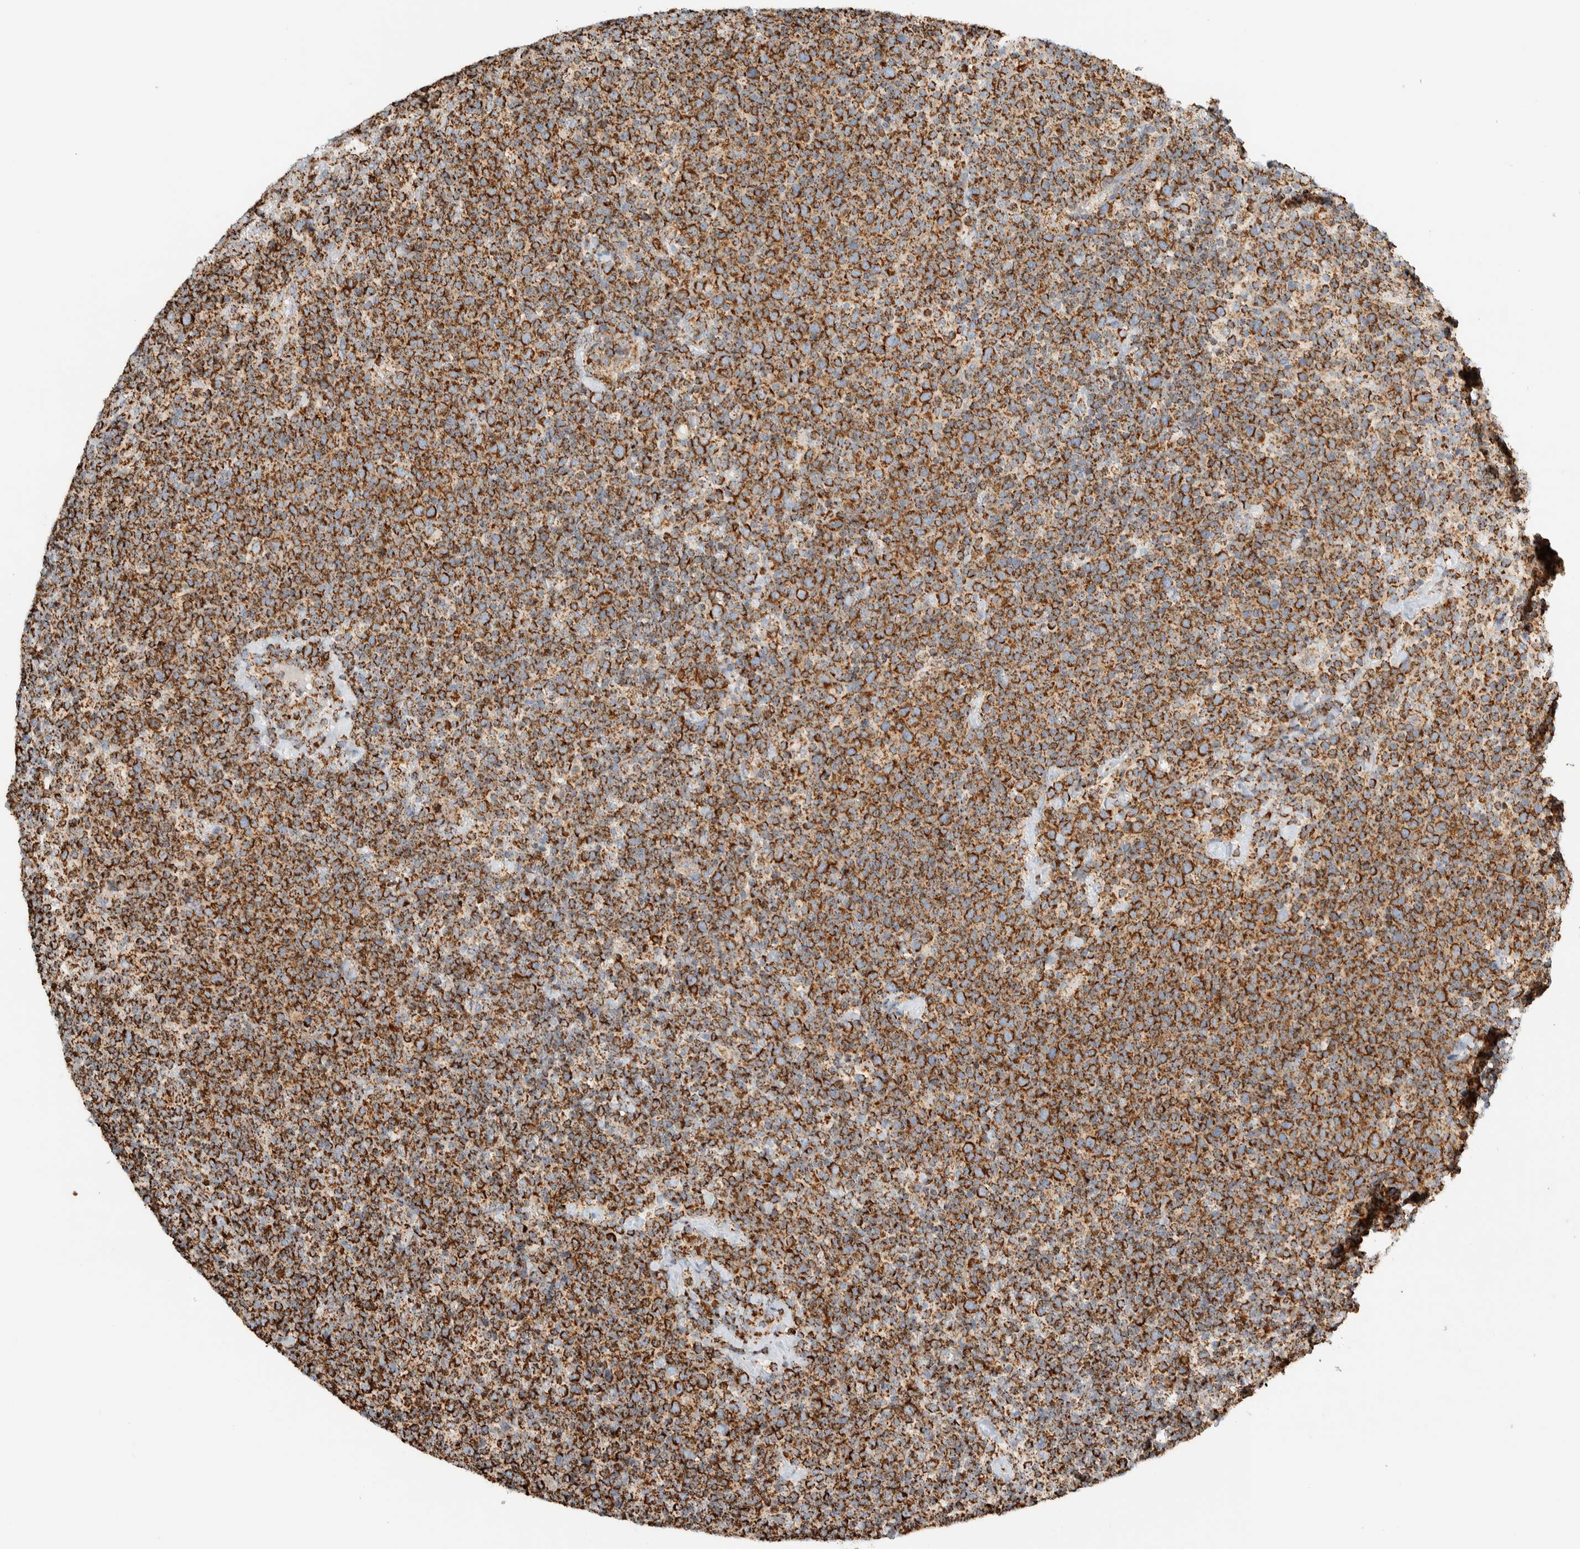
{"staining": {"intensity": "strong", "quantity": ">75%", "location": "cytoplasmic/membranous"}, "tissue": "lymphoma", "cell_type": "Tumor cells", "image_type": "cancer", "snomed": [{"axis": "morphology", "description": "Malignant lymphoma, non-Hodgkin's type, High grade"}, {"axis": "topography", "description": "Lymph node"}], "caption": "A histopathology image of human lymphoma stained for a protein reveals strong cytoplasmic/membranous brown staining in tumor cells.", "gene": "ZNF454", "patient": {"sex": "male", "age": 61}}